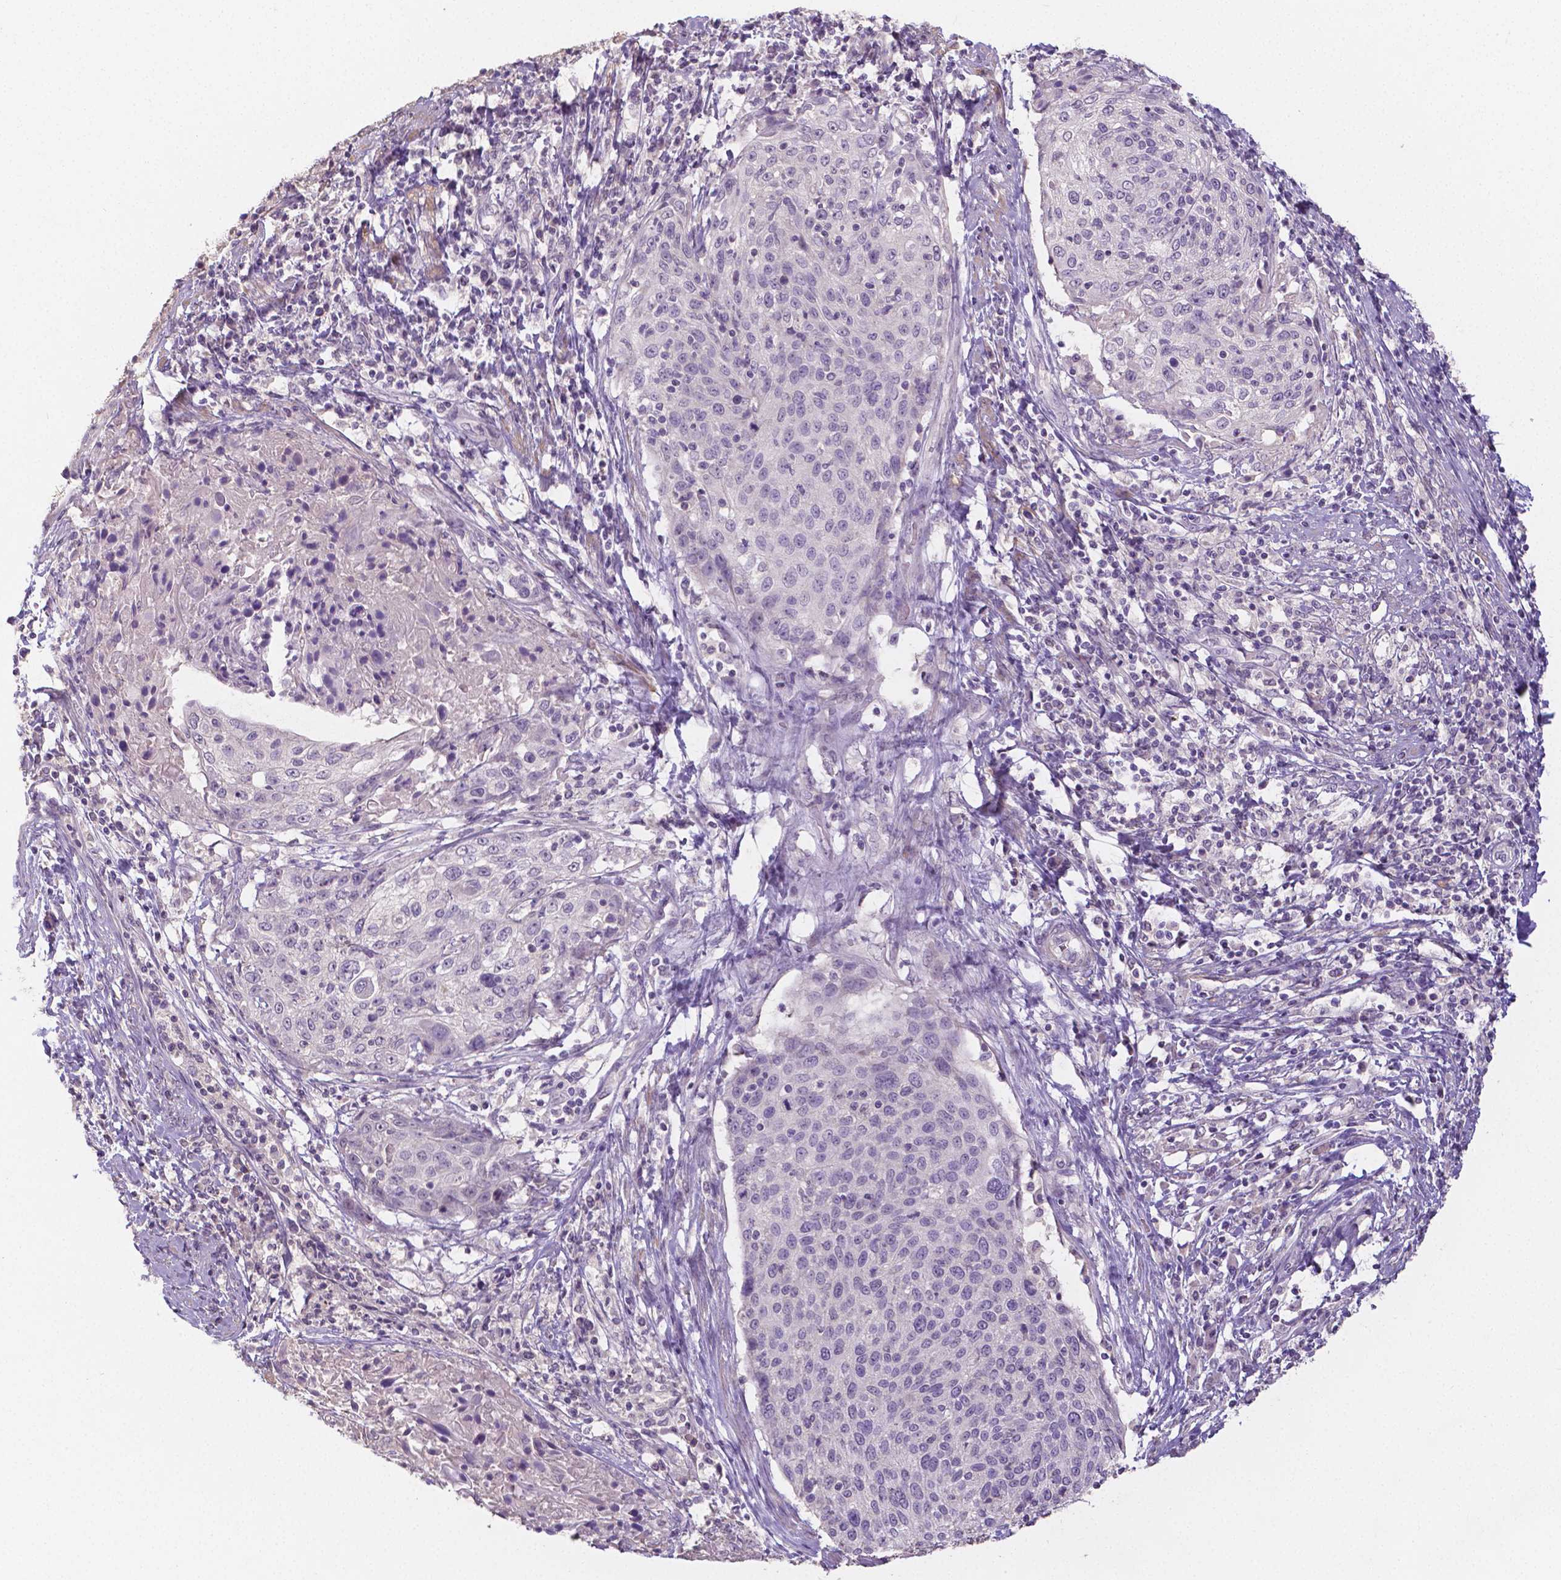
{"staining": {"intensity": "negative", "quantity": "none", "location": "none"}, "tissue": "cervical cancer", "cell_type": "Tumor cells", "image_type": "cancer", "snomed": [{"axis": "morphology", "description": "Squamous cell carcinoma, NOS"}, {"axis": "topography", "description": "Cervix"}], "caption": "An image of squamous cell carcinoma (cervical) stained for a protein reveals no brown staining in tumor cells.", "gene": "CRMP1", "patient": {"sex": "female", "age": 31}}